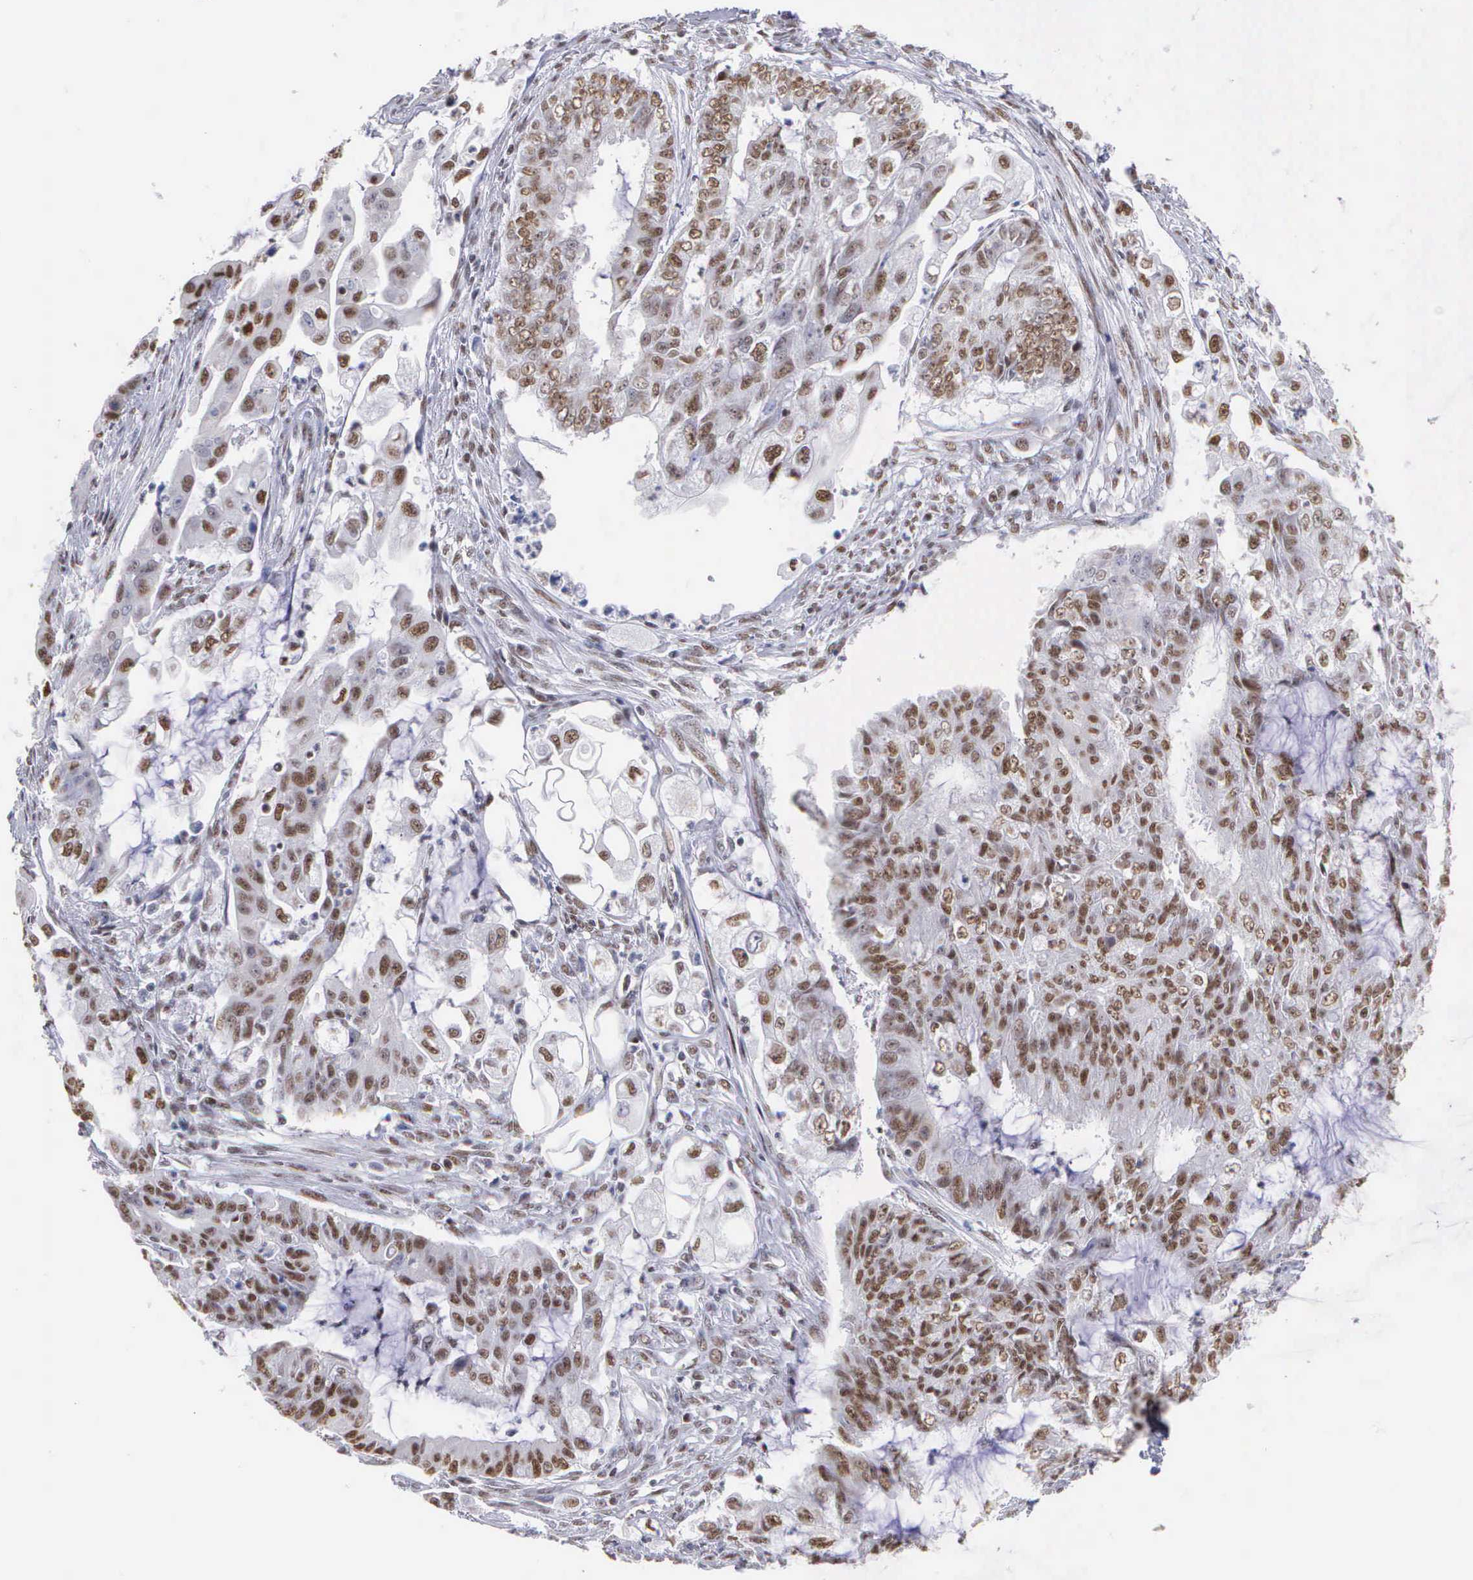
{"staining": {"intensity": "moderate", "quantity": "25%-75%", "location": "nuclear"}, "tissue": "endometrial cancer", "cell_type": "Tumor cells", "image_type": "cancer", "snomed": [{"axis": "morphology", "description": "Adenocarcinoma, NOS"}, {"axis": "topography", "description": "Endometrium"}], "caption": "Immunohistochemistry (IHC) histopathology image of human endometrial cancer stained for a protein (brown), which shows medium levels of moderate nuclear positivity in about 25%-75% of tumor cells.", "gene": "CSTF2", "patient": {"sex": "female", "age": 75}}